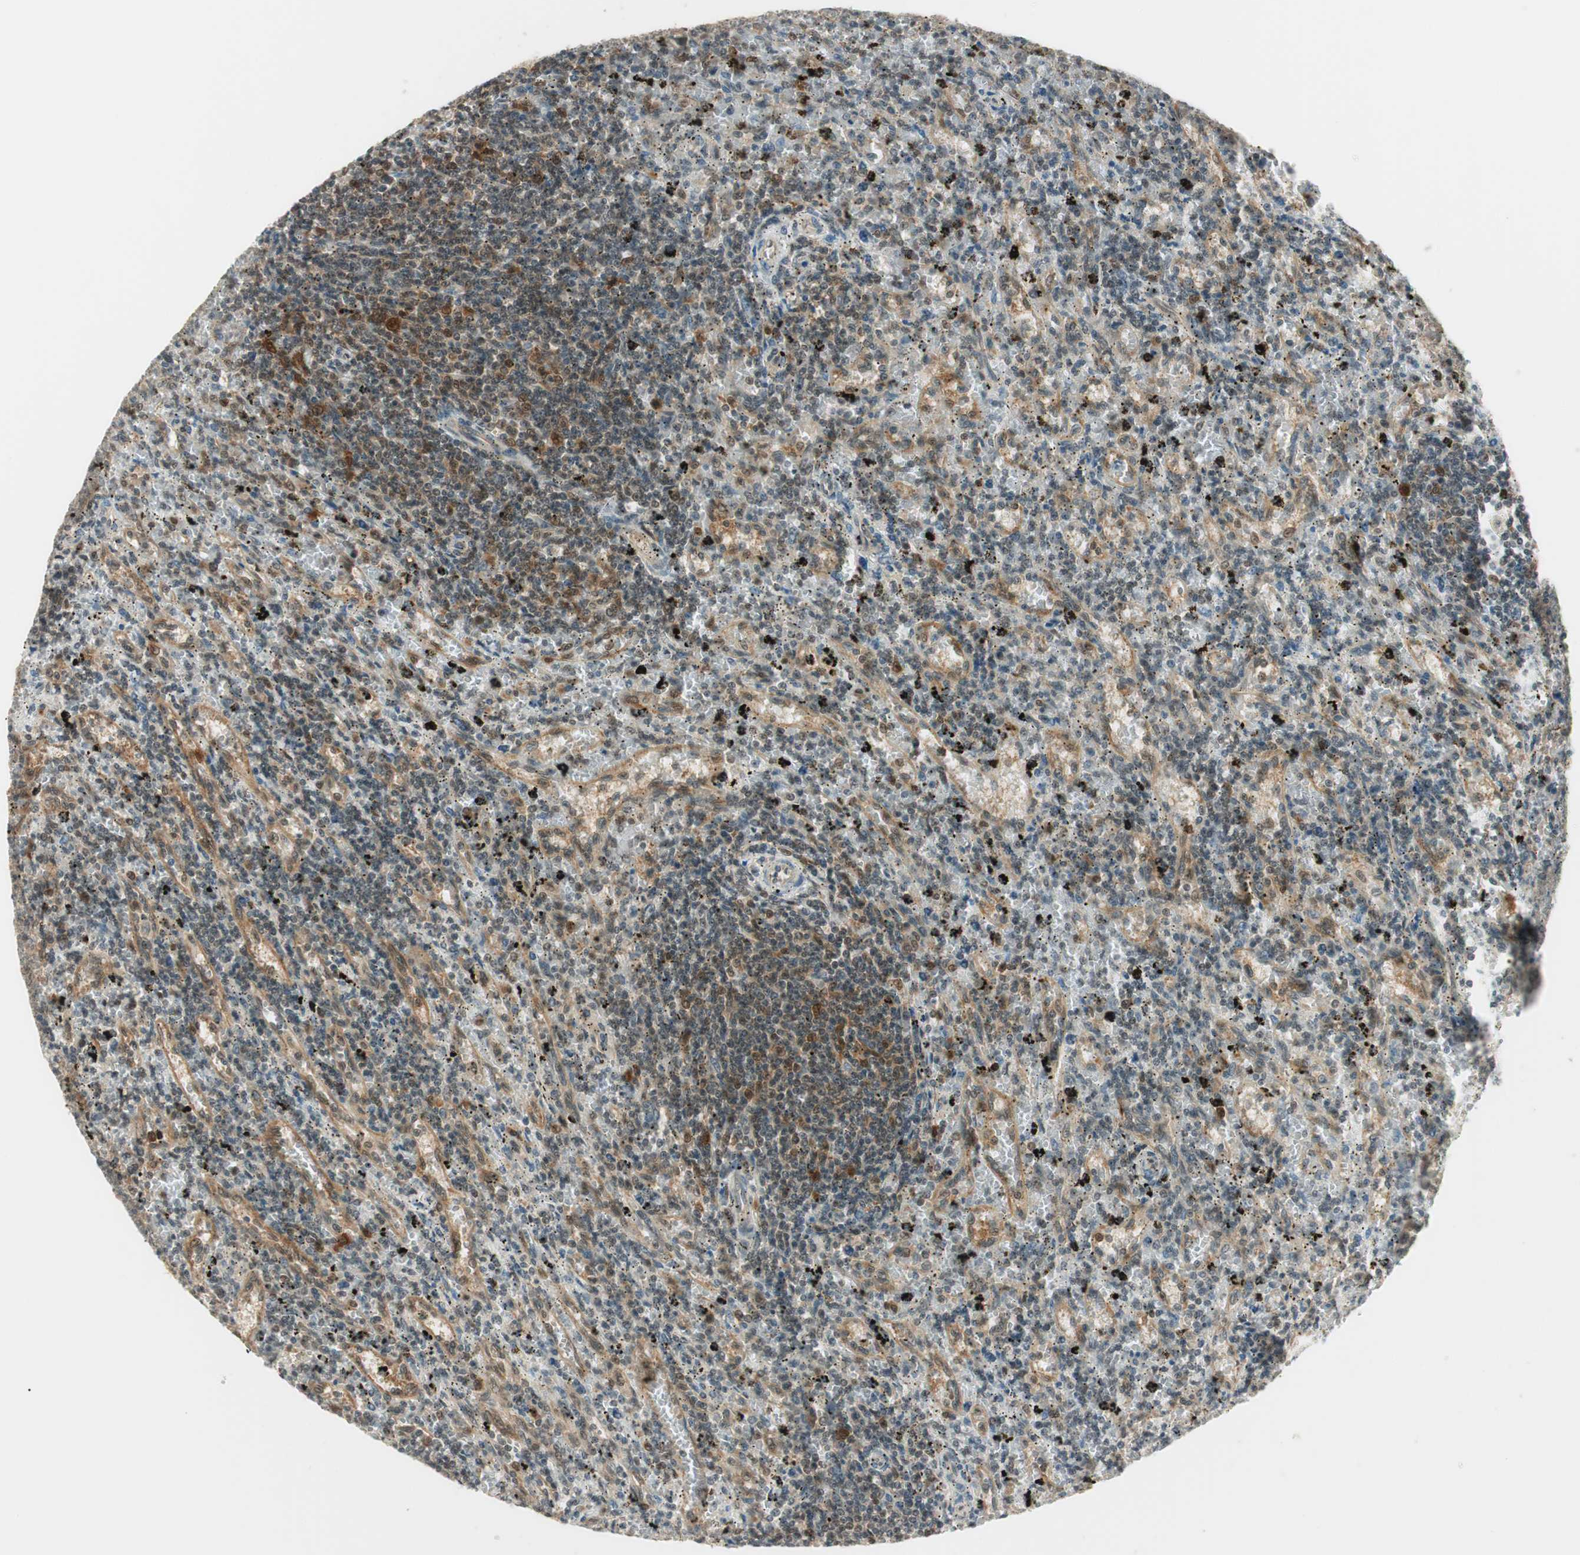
{"staining": {"intensity": "strong", "quantity": "<25%", "location": "cytoplasmic/membranous"}, "tissue": "lymphoma", "cell_type": "Tumor cells", "image_type": "cancer", "snomed": [{"axis": "morphology", "description": "Malignant lymphoma, non-Hodgkin's type, Low grade"}, {"axis": "topography", "description": "Spleen"}], "caption": "A medium amount of strong cytoplasmic/membranous positivity is seen in approximately <25% of tumor cells in lymphoma tissue.", "gene": "IPO5", "patient": {"sex": "male", "age": 76}}